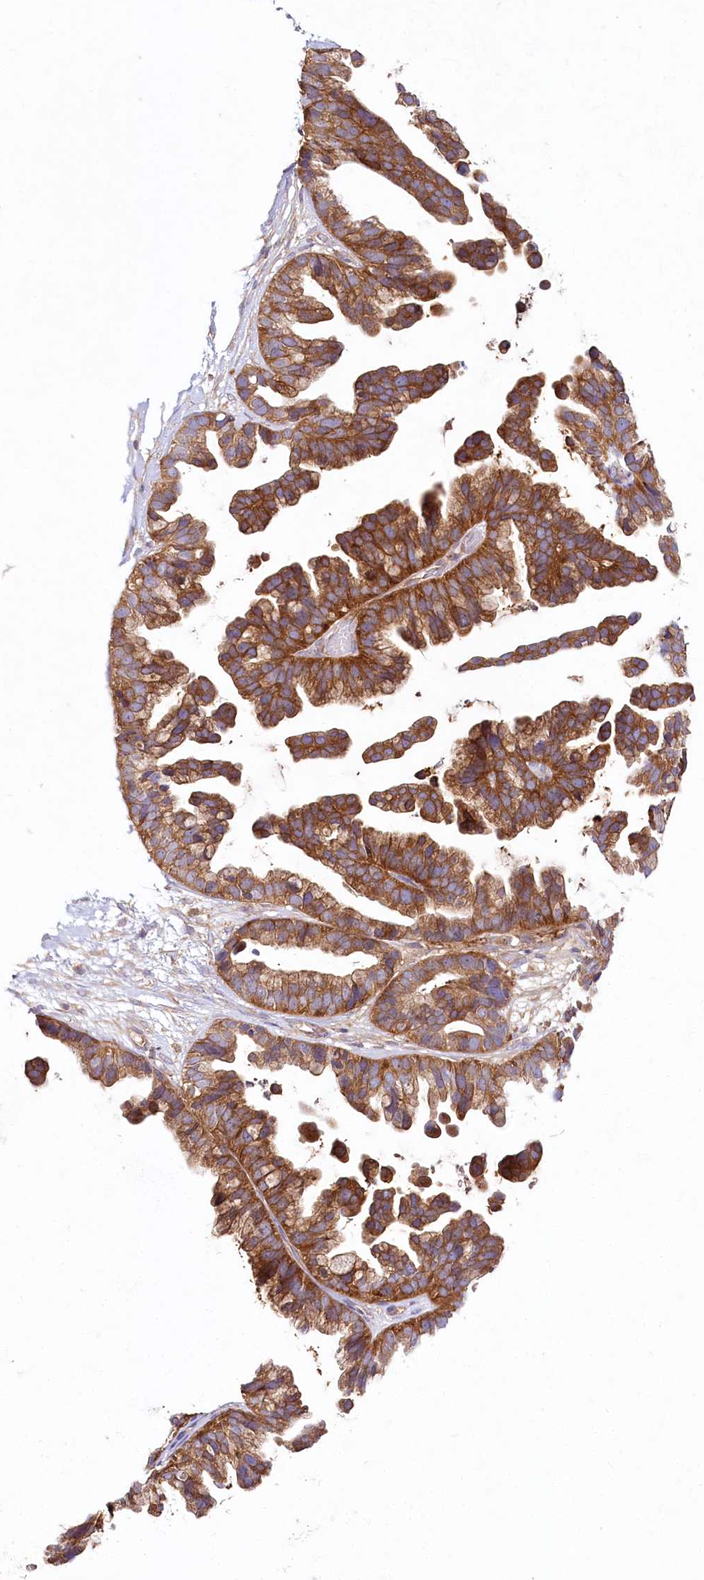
{"staining": {"intensity": "strong", "quantity": ">75%", "location": "cytoplasmic/membranous"}, "tissue": "ovarian cancer", "cell_type": "Tumor cells", "image_type": "cancer", "snomed": [{"axis": "morphology", "description": "Cystadenocarcinoma, serous, NOS"}, {"axis": "topography", "description": "Ovary"}], "caption": "Immunohistochemistry (DAB) staining of human serous cystadenocarcinoma (ovarian) shows strong cytoplasmic/membranous protein positivity in about >75% of tumor cells.", "gene": "ABRAXAS2", "patient": {"sex": "female", "age": 56}}